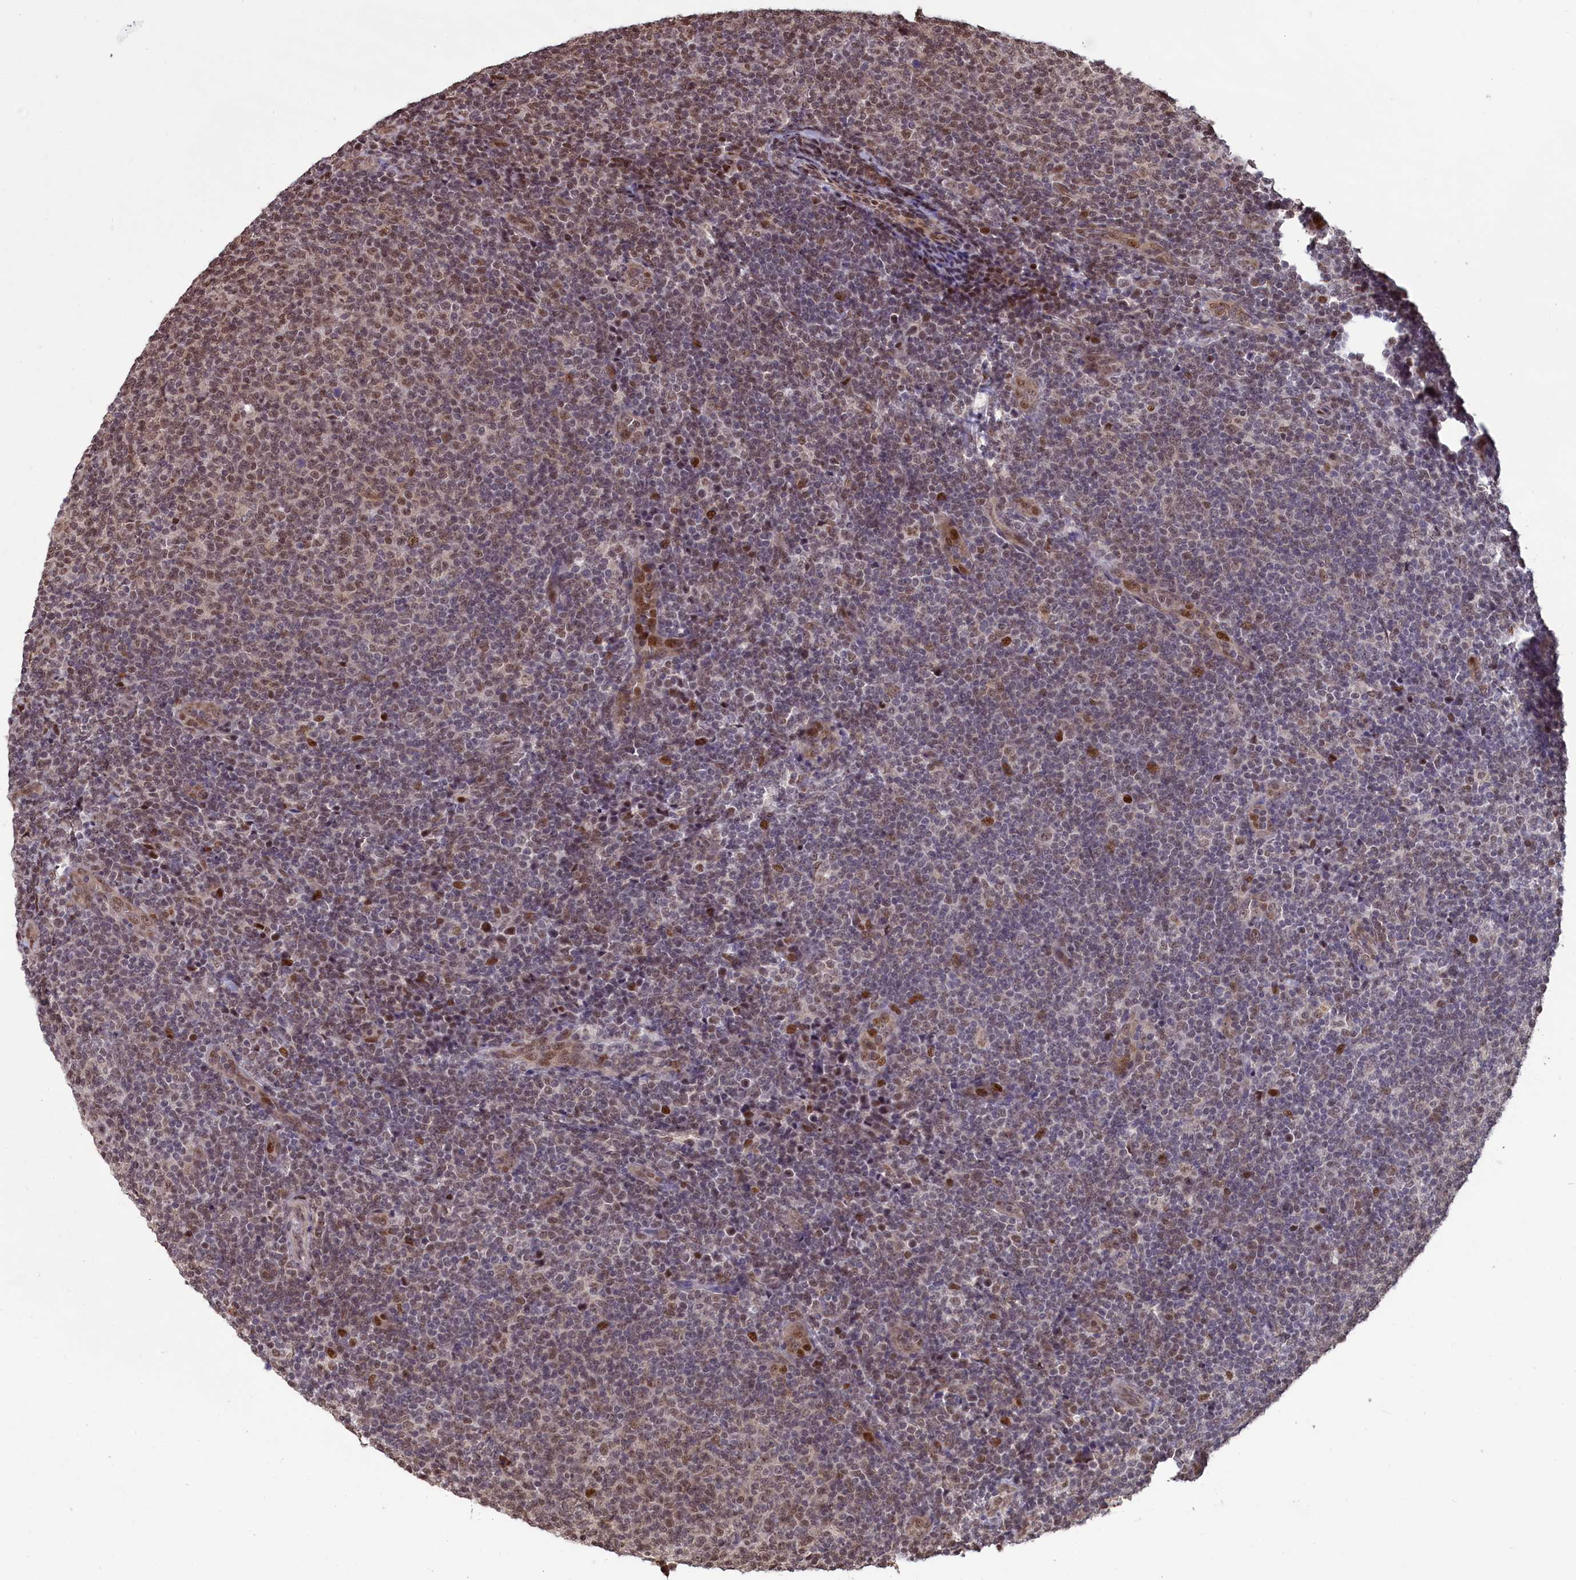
{"staining": {"intensity": "moderate", "quantity": "25%-75%", "location": "nuclear"}, "tissue": "lymphoma", "cell_type": "Tumor cells", "image_type": "cancer", "snomed": [{"axis": "morphology", "description": "Malignant lymphoma, non-Hodgkin's type, Low grade"}, {"axis": "topography", "description": "Lymph node"}], "caption": "Moderate nuclear staining is identified in about 25%-75% of tumor cells in low-grade malignant lymphoma, non-Hodgkin's type.", "gene": "RELB", "patient": {"sex": "male", "age": 66}}